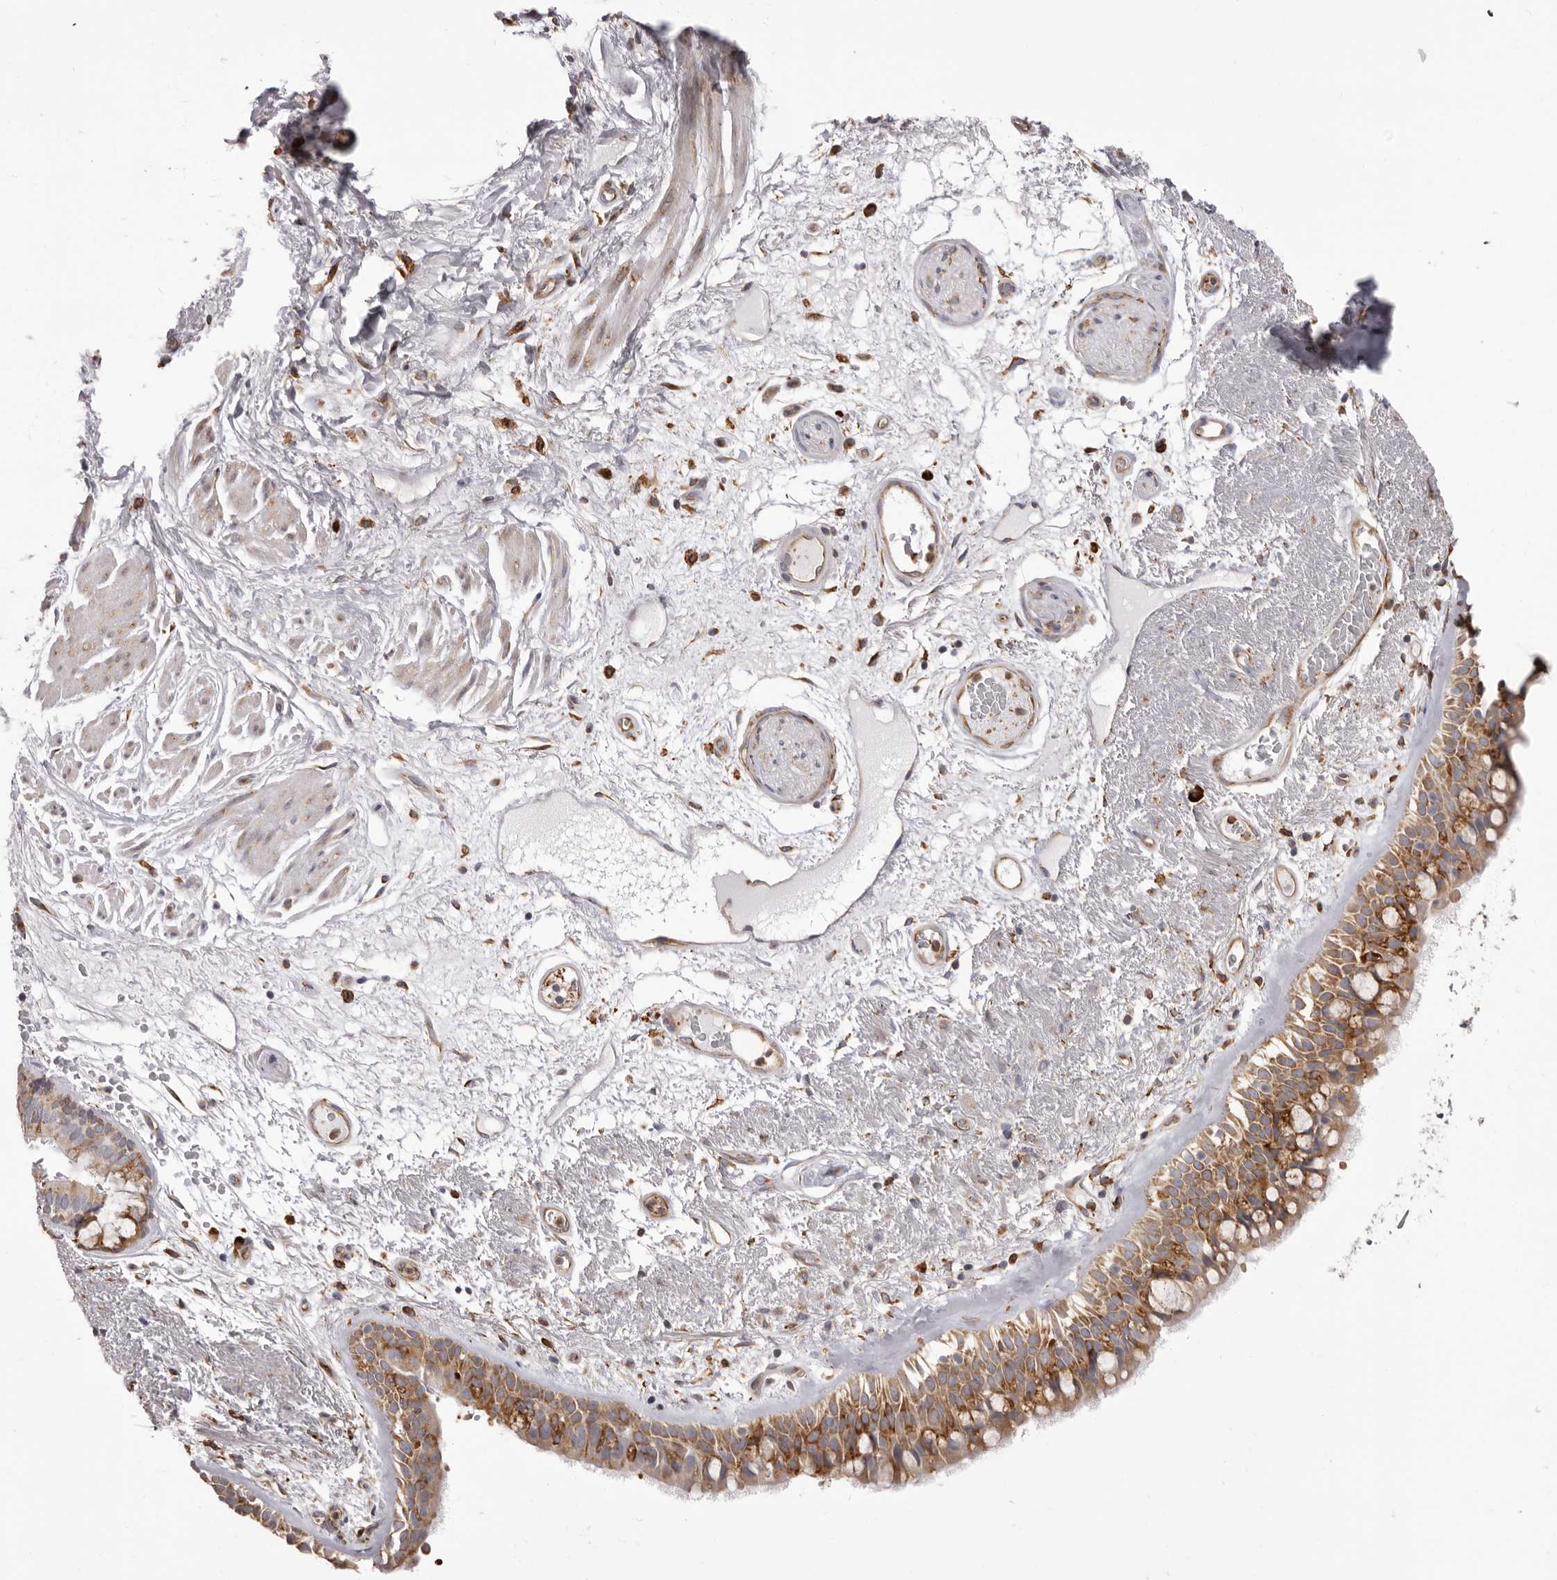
{"staining": {"intensity": "moderate", "quantity": ">75%", "location": "cytoplasmic/membranous"}, "tissue": "bronchus", "cell_type": "Respiratory epithelial cells", "image_type": "normal", "snomed": [{"axis": "morphology", "description": "Normal tissue, NOS"}, {"axis": "morphology", "description": "Squamous cell carcinoma, NOS"}, {"axis": "topography", "description": "Lymph node"}, {"axis": "topography", "description": "Bronchus"}, {"axis": "topography", "description": "Lung"}], "caption": "Protein expression analysis of unremarkable human bronchus reveals moderate cytoplasmic/membranous staining in approximately >75% of respiratory epithelial cells. (DAB IHC, brown staining for protein, blue staining for nuclei).", "gene": "QRSL1", "patient": {"sex": "male", "age": 66}}